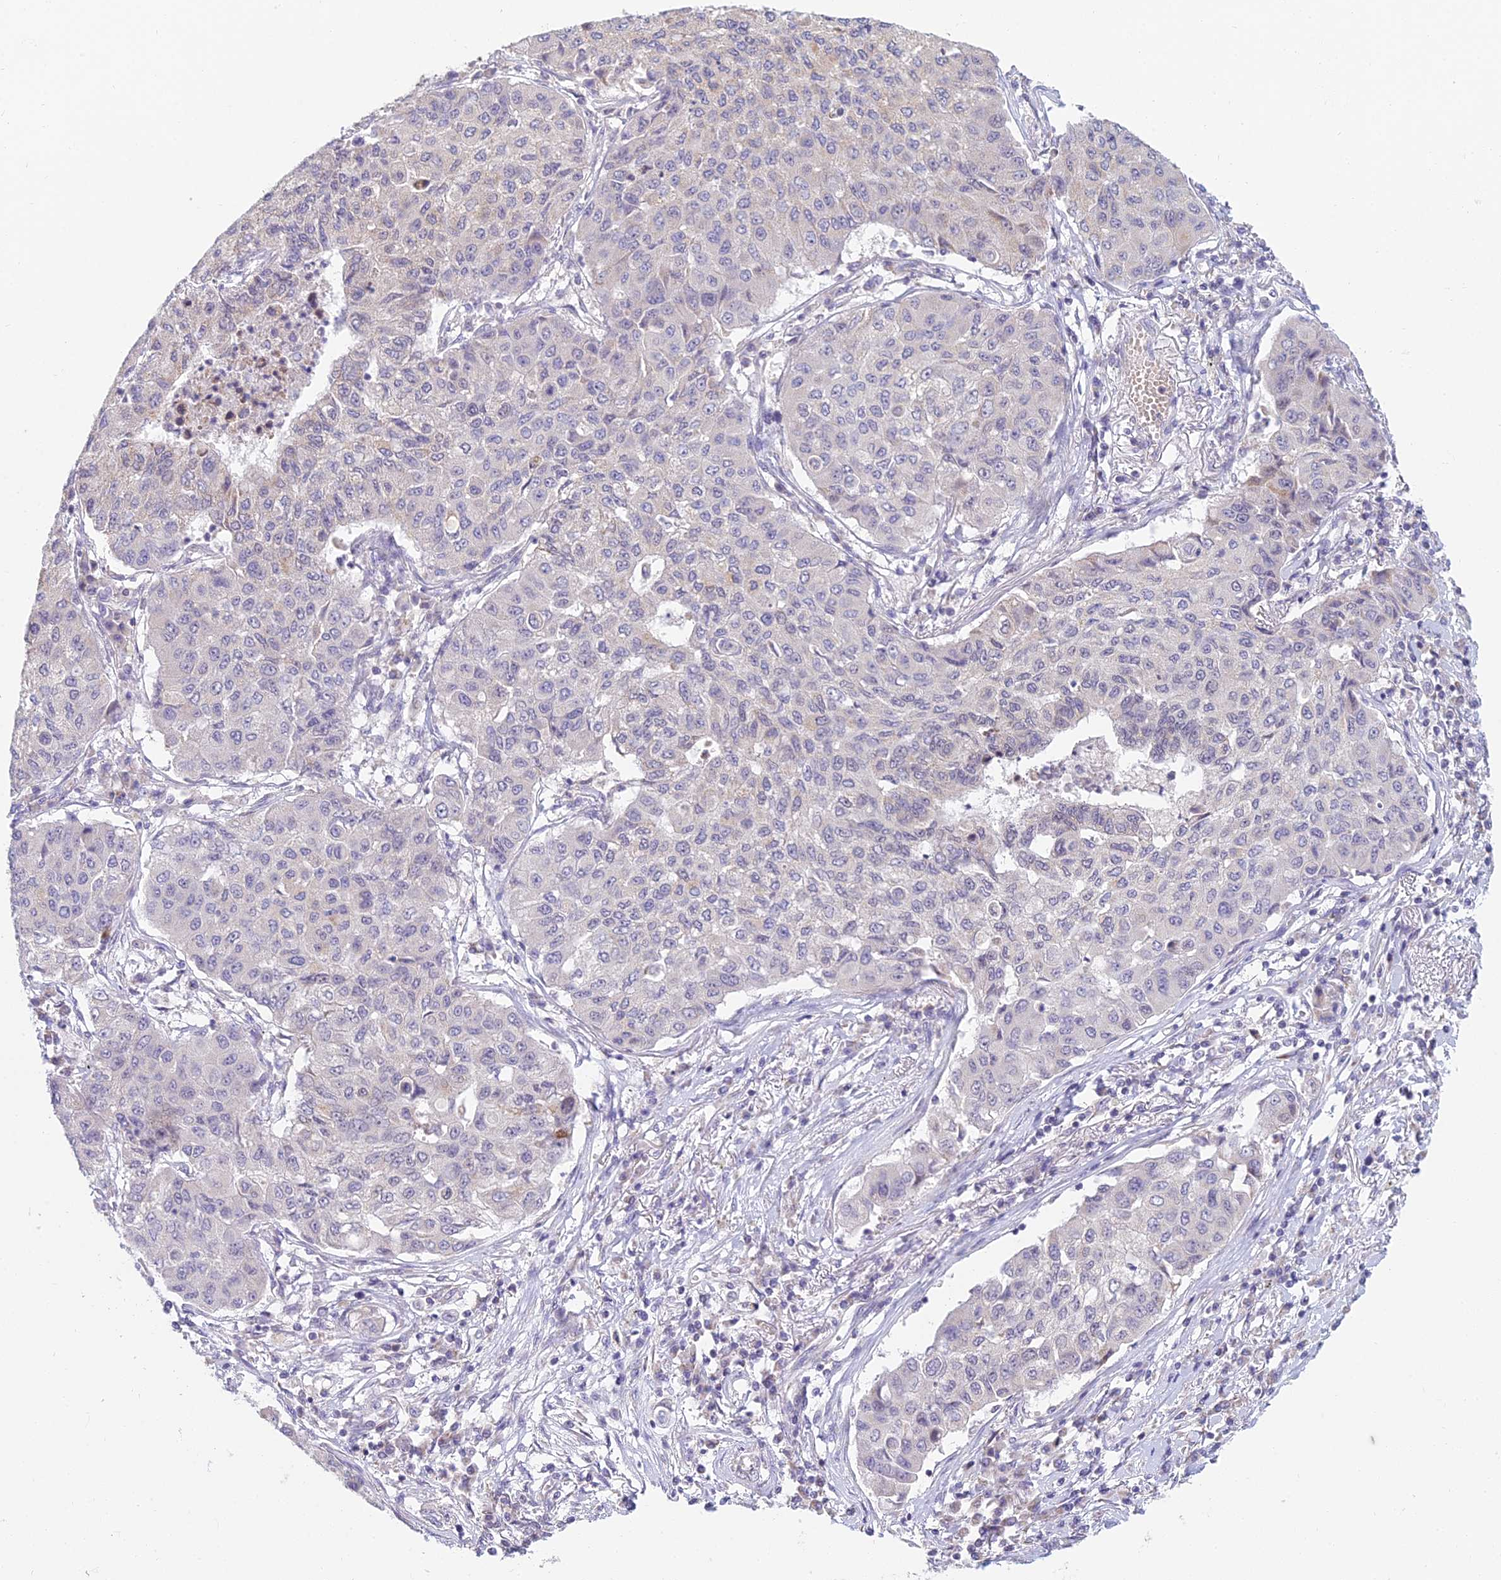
{"staining": {"intensity": "negative", "quantity": "none", "location": "none"}, "tissue": "lung cancer", "cell_type": "Tumor cells", "image_type": "cancer", "snomed": [{"axis": "morphology", "description": "Squamous cell carcinoma, NOS"}, {"axis": "topography", "description": "Lung"}], "caption": "Immunohistochemistry of human lung cancer (squamous cell carcinoma) shows no staining in tumor cells. (DAB (3,3'-diaminobenzidine) immunohistochemistry (IHC) with hematoxylin counter stain).", "gene": "CFAP206", "patient": {"sex": "male", "age": 74}}